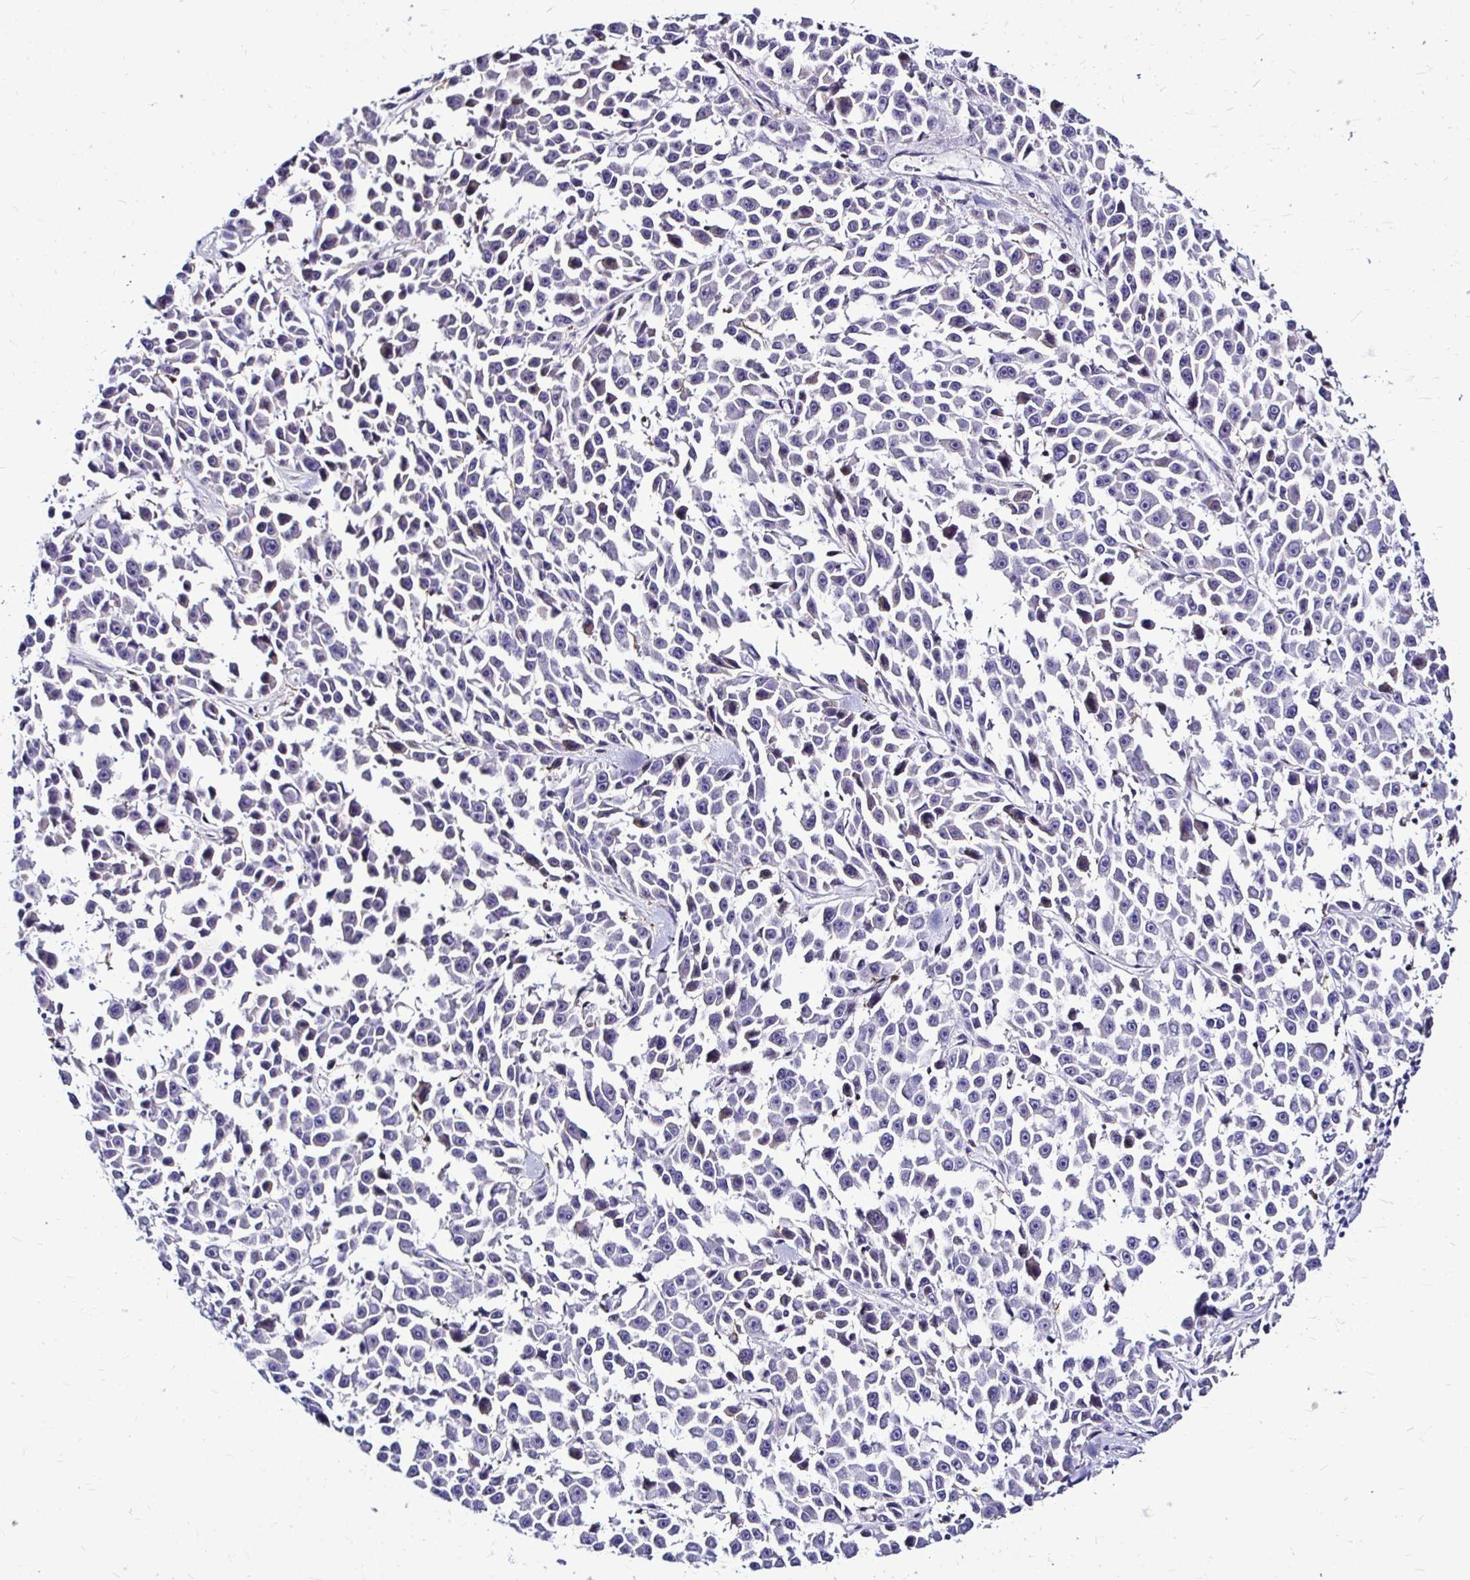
{"staining": {"intensity": "negative", "quantity": "none", "location": "none"}, "tissue": "melanoma", "cell_type": "Tumor cells", "image_type": "cancer", "snomed": [{"axis": "morphology", "description": "Malignant melanoma, NOS"}, {"axis": "topography", "description": "Skin"}], "caption": "A histopathology image of human malignant melanoma is negative for staining in tumor cells.", "gene": "IDH1", "patient": {"sex": "female", "age": 66}}